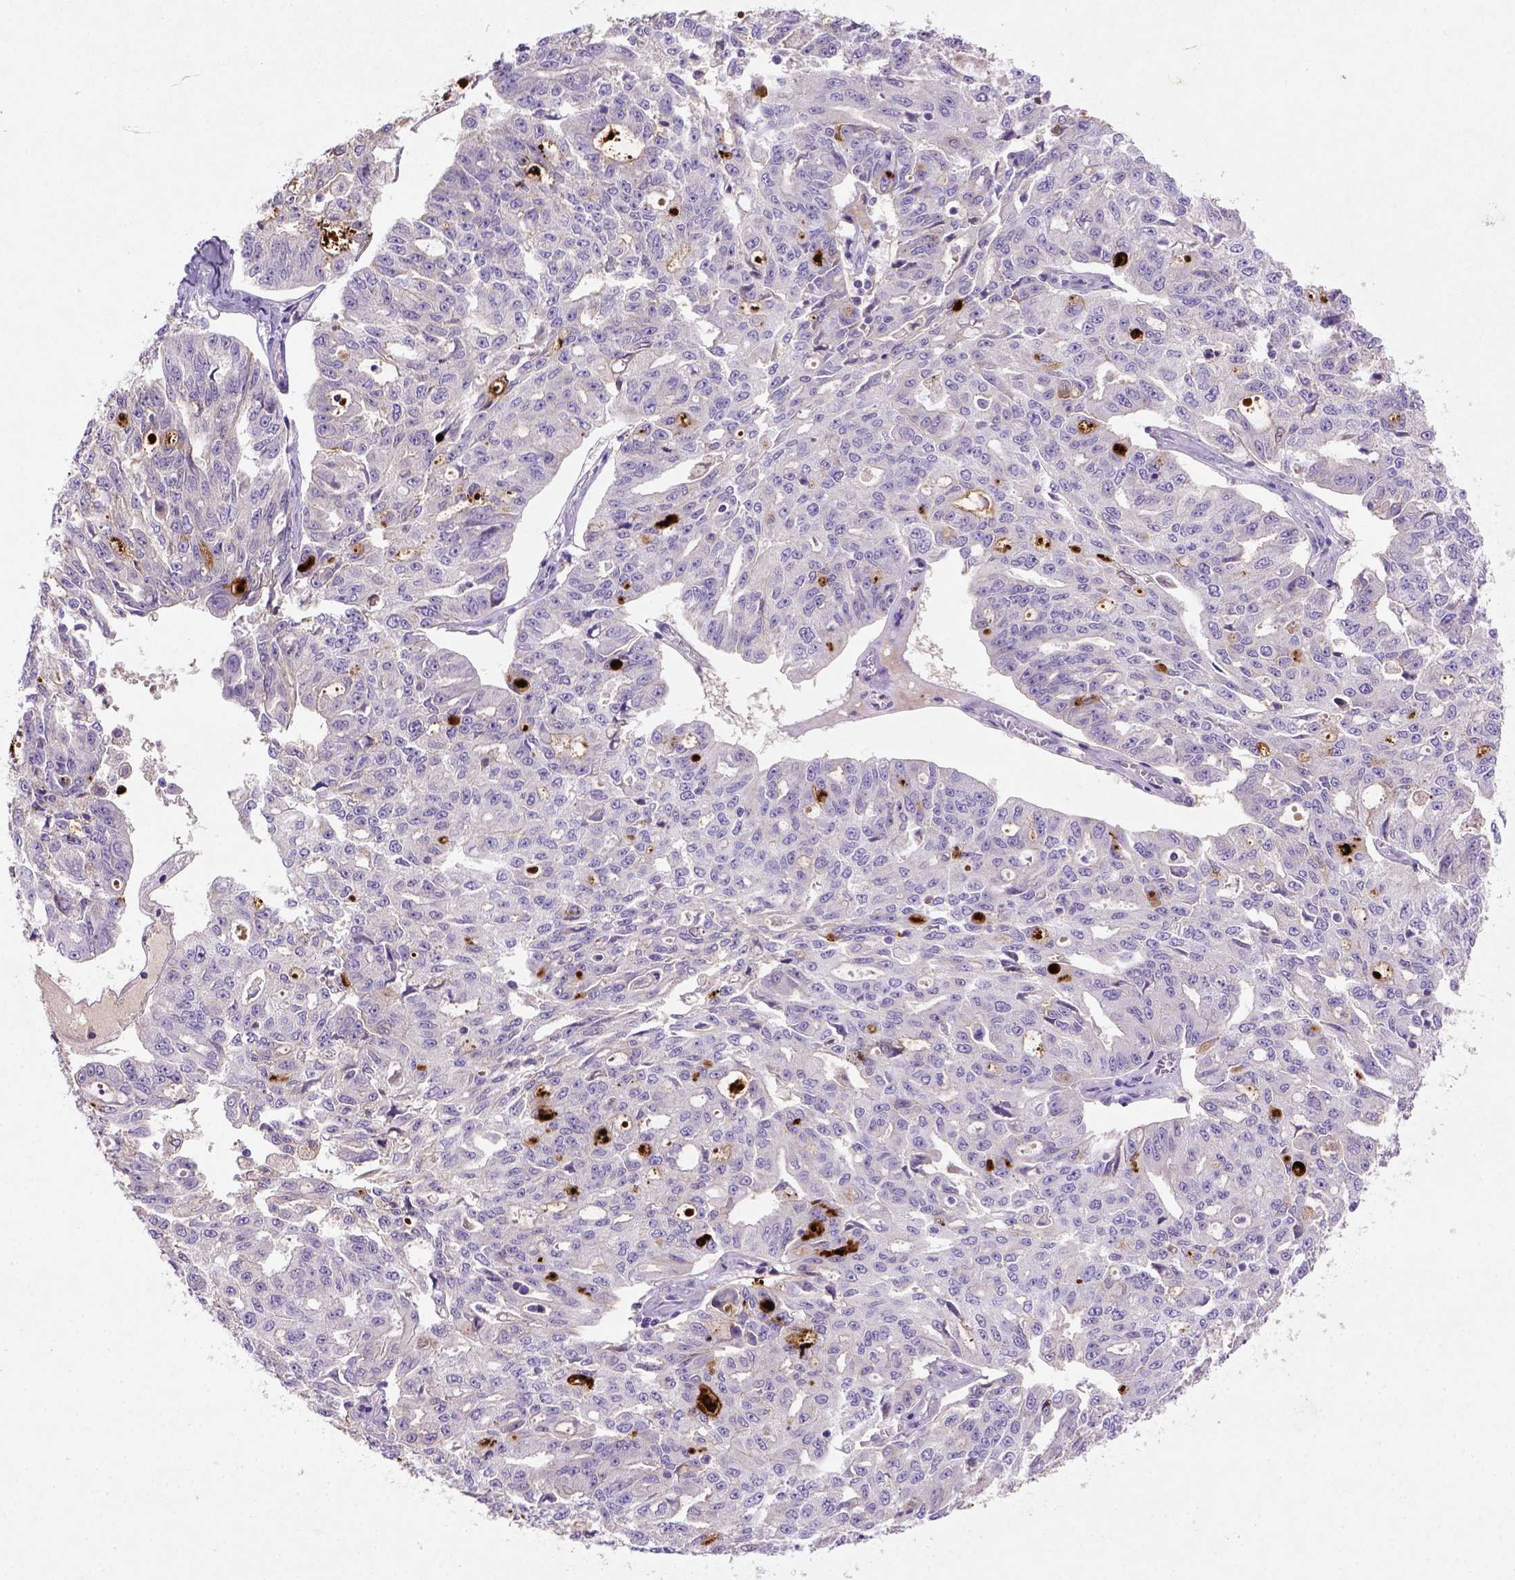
{"staining": {"intensity": "negative", "quantity": "none", "location": "none"}, "tissue": "ovarian cancer", "cell_type": "Tumor cells", "image_type": "cancer", "snomed": [{"axis": "morphology", "description": "Carcinoma, endometroid"}, {"axis": "topography", "description": "Ovary"}], "caption": "High magnification brightfield microscopy of ovarian cancer stained with DAB (3,3'-diaminobenzidine) (brown) and counterstained with hematoxylin (blue): tumor cells show no significant expression.", "gene": "NUDT2", "patient": {"sex": "female", "age": 65}}